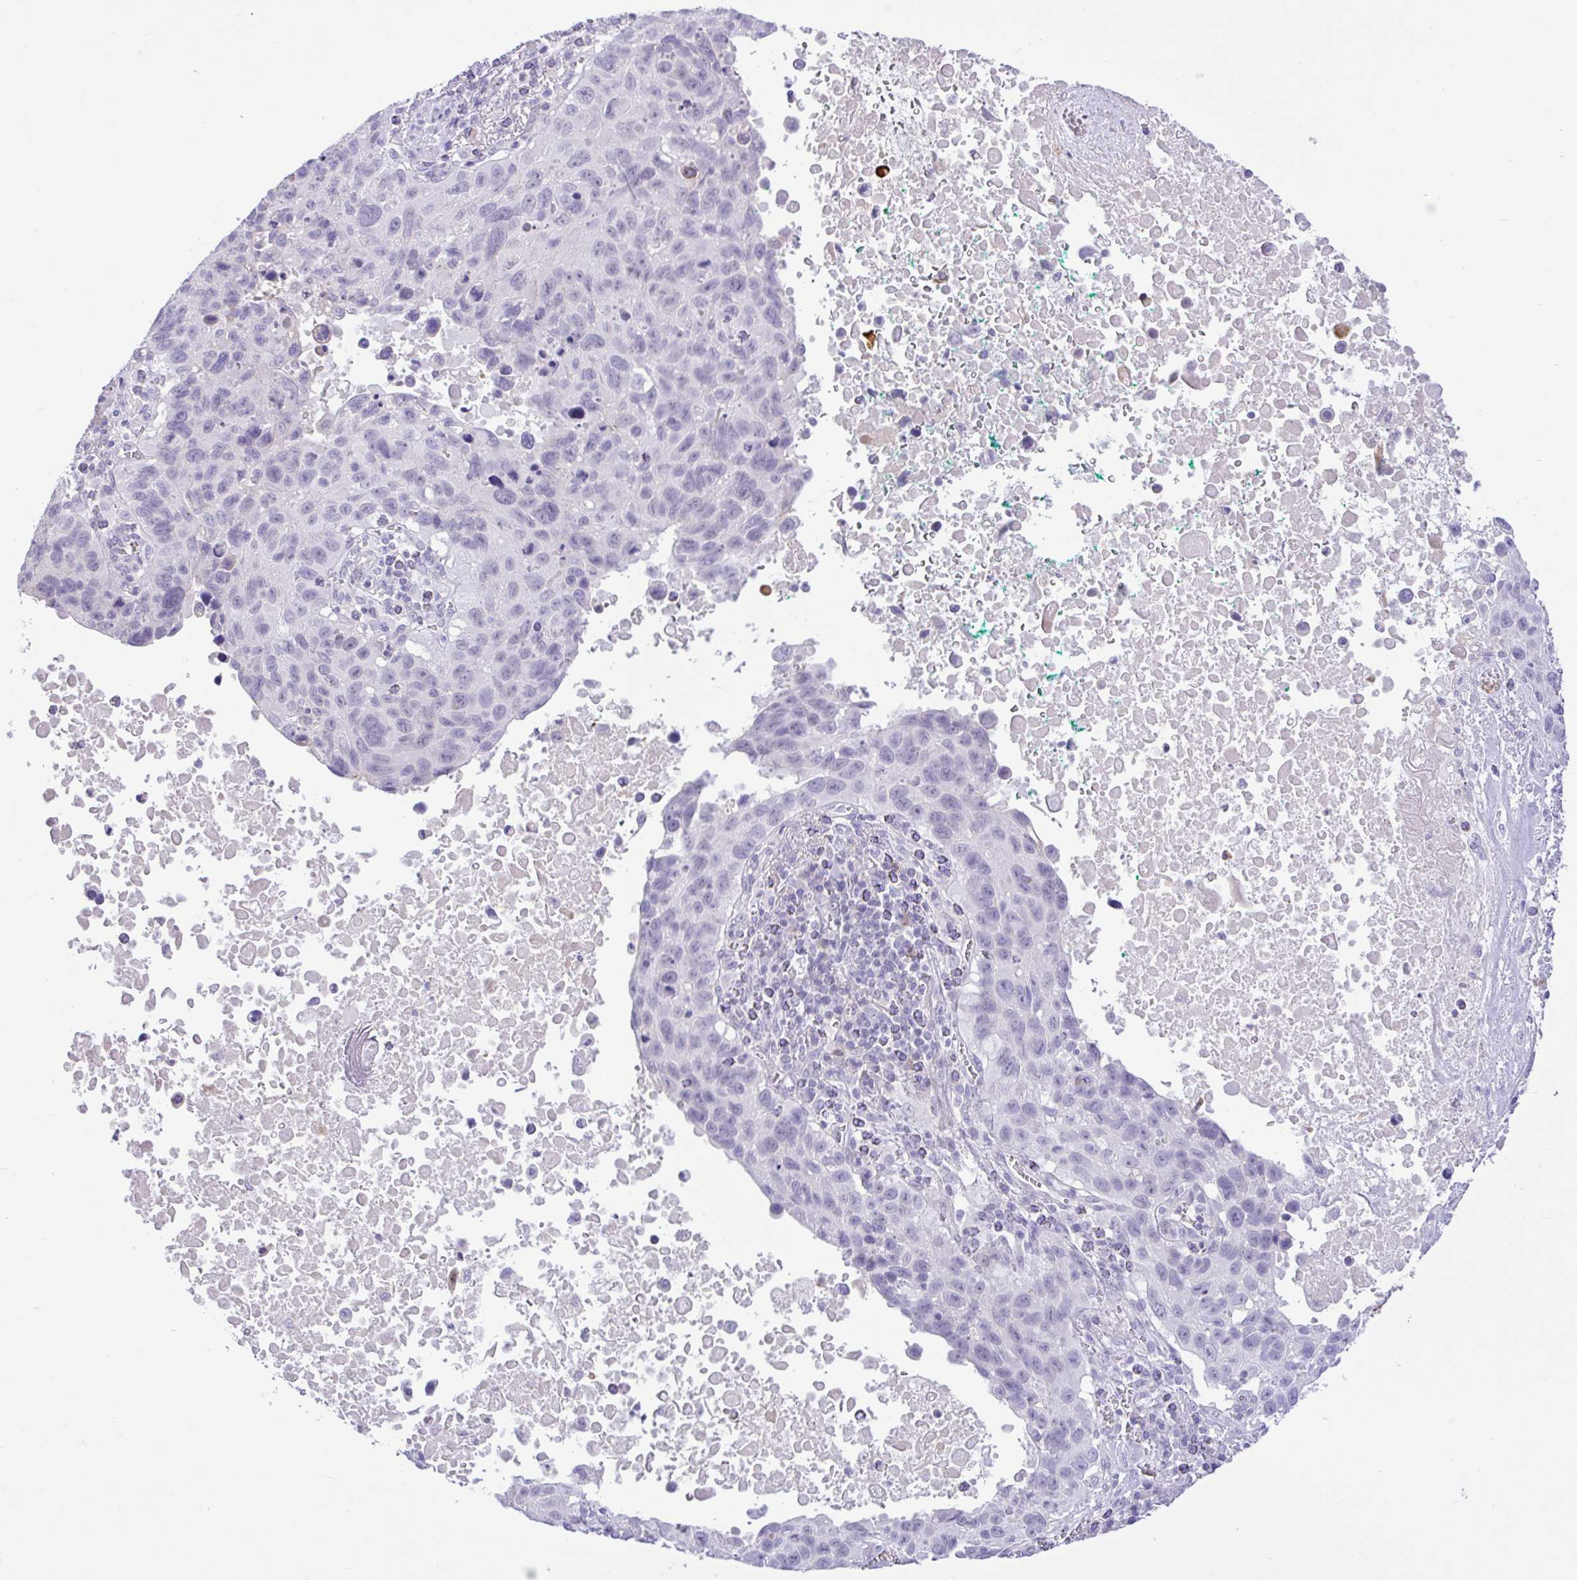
{"staining": {"intensity": "negative", "quantity": "none", "location": "none"}, "tissue": "lung cancer", "cell_type": "Tumor cells", "image_type": "cancer", "snomed": [{"axis": "morphology", "description": "Squamous cell carcinoma, NOS"}, {"axis": "topography", "description": "Lung"}], "caption": "Immunohistochemistry of squamous cell carcinoma (lung) exhibits no positivity in tumor cells.", "gene": "ZNF101", "patient": {"sex": "male", "age": 66}}